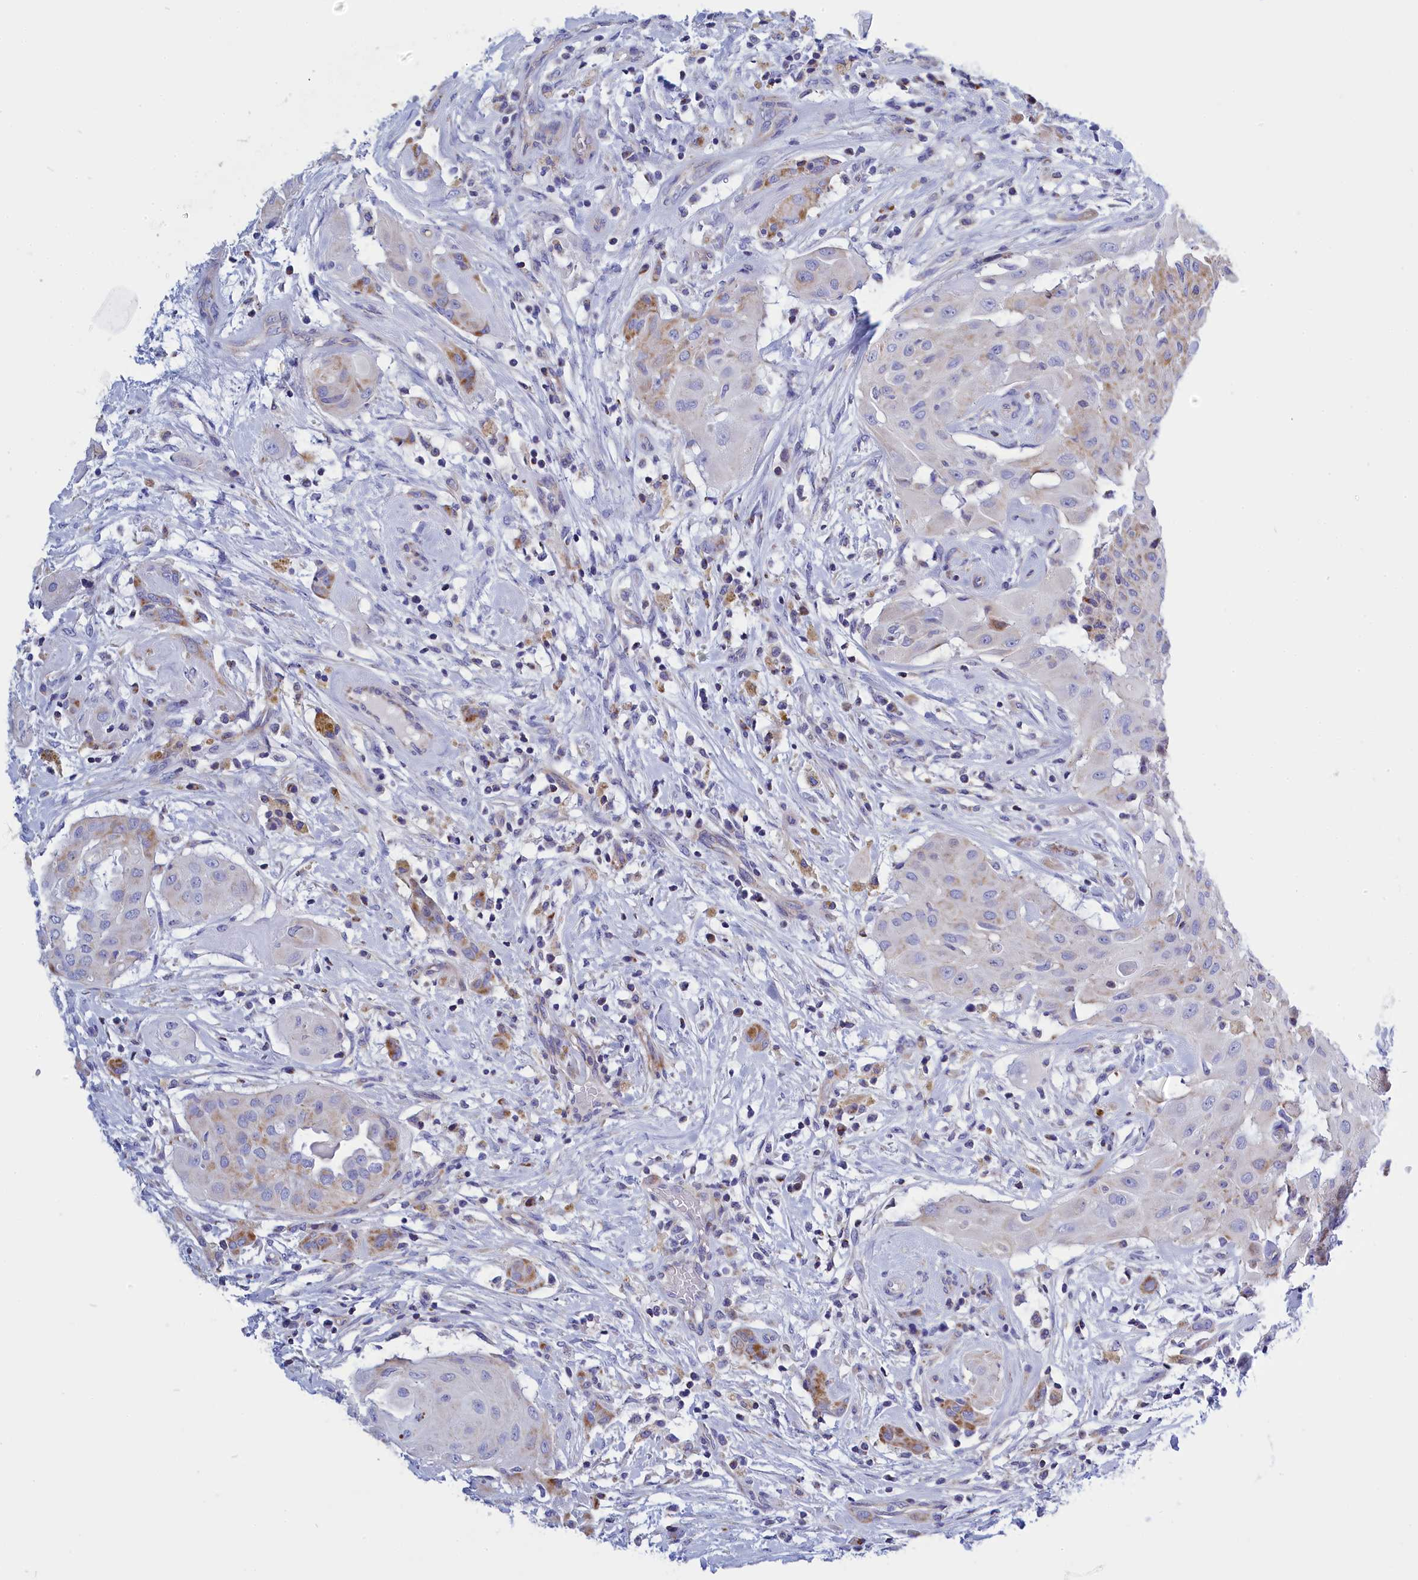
{"staining": {"intensity": "moderate", "quantity": "<25%", "location": "cytoplasmic/membranous"}, "tissue": "thyroid cancer", "cell_type": "Tumor cells", "image_type": "cancer", "snomed": [{"axis": "morphology", "description": "Papillary adenocarcinoma, NOS"}, {"axis": "topography", "description": "Thyroid gland"}], "caption": "Tumor cells reveal low levels of moderate cytoplasmic/membranous staining in approximately <25% of cells in human thyroid cancer (papillary adenocarcinoma). (Brightfield microscopy of DAB IHC at high magnification).", "gene": "CCRL2", "patient": {"sex": "female", "age": 59}}